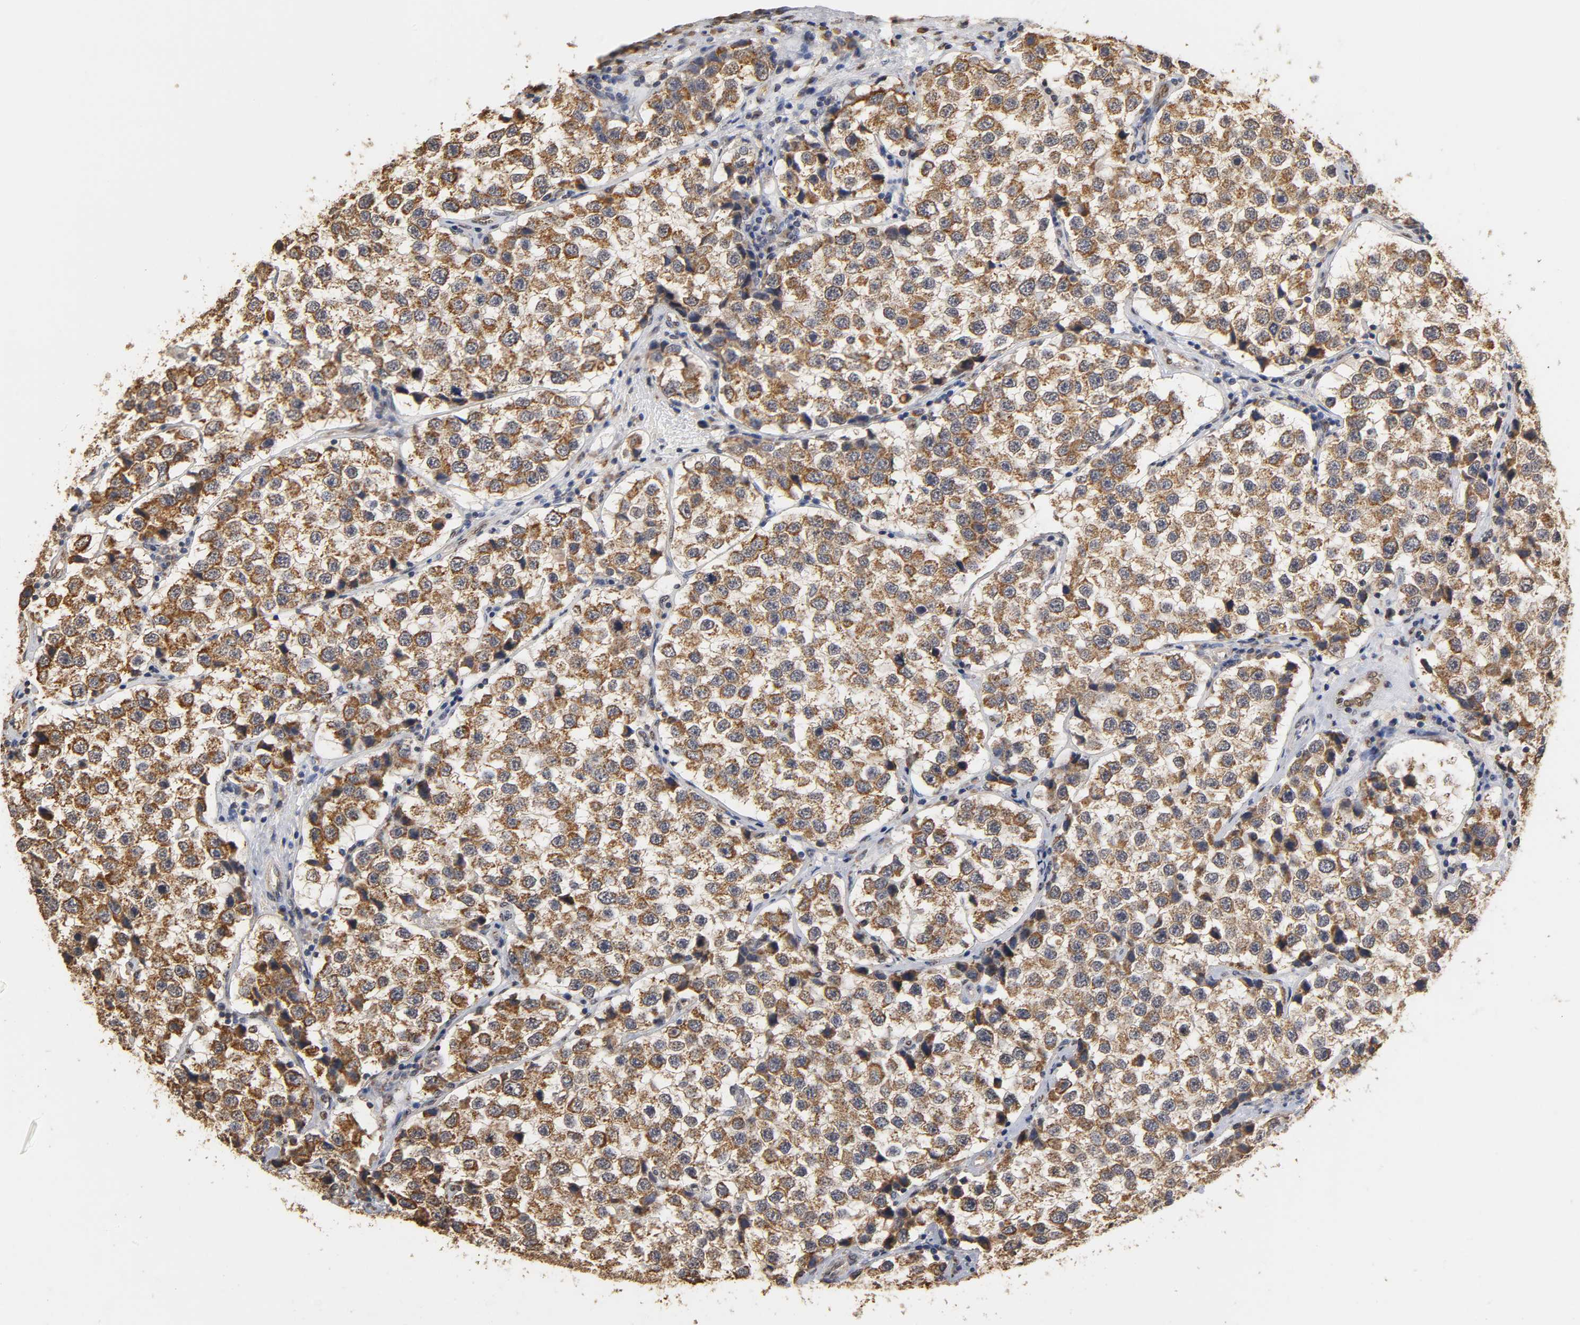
{"staining": {"intensity": "strong", "quantity": ">75%", "location": "cytoplasmic/membranous"}, "tissue": "testis cancer", "cell_type": "Tumor cells", "image_type": "cancer", "snomed": [{"axis": "morphology", "description": "Seminoma, NOS"}, {"axis": "topography", "description": "Testis"}], "caption": "High-power microscopy captured an immunohistochemistry (IHC) histopathology image of seminoma (testis), revealing strong cytoplasmic/membranous positivity in about >75% of tumor cells.", "gene": "PKN1", "patient": {"sex": "male", "age": 39}}